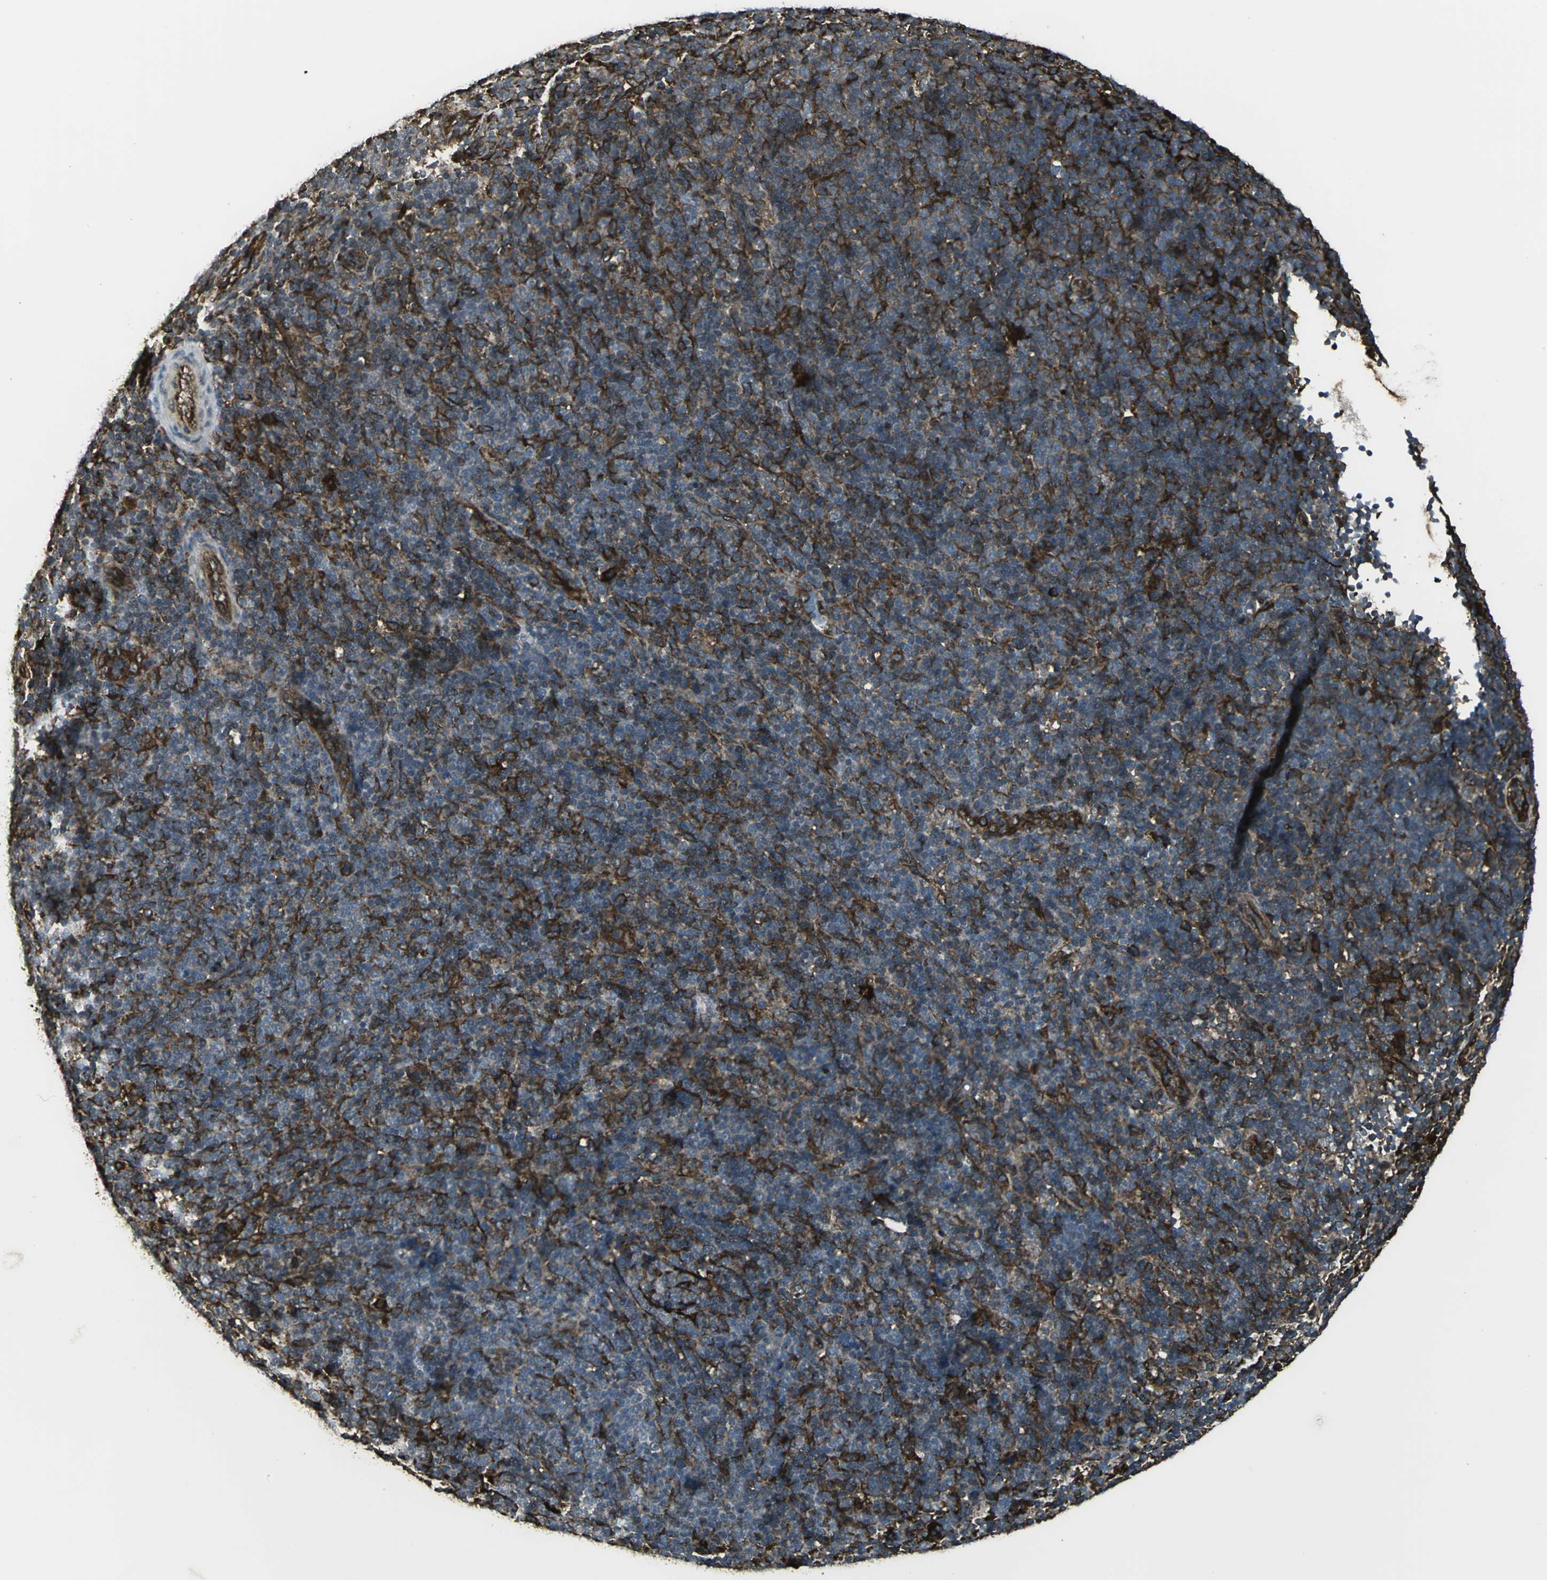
{"staining": {"intensity": "weak", "quantity": "25%-75%", "location": "cytoplasmic/membranous"}, "tissue": "lymphoma", "cell_type": "Tumor cells", "image_type": "cancer", "snomed": [{"axis": "morphology", "description": "Malignant lymphoma, non-Hodgkin's type, Low grade"}, {"axis": "topography", "description": "Lymph node"}], "caption": "IHC staining of low-grade malignant lymphoma, non-Hodgkin's type, which shows low levels of weak cytoplasmic/membranous positivity in approximately 25%-75% of tumor cells indicating weak cytoplasmic/membranous protein positivity. The staining was performed using DAB (brown) for protein detection and nuclei were counterstained in hematoxylin (blue).", "gene": "PRXL2B", "patient": {"sex": "male", "age": 70}}